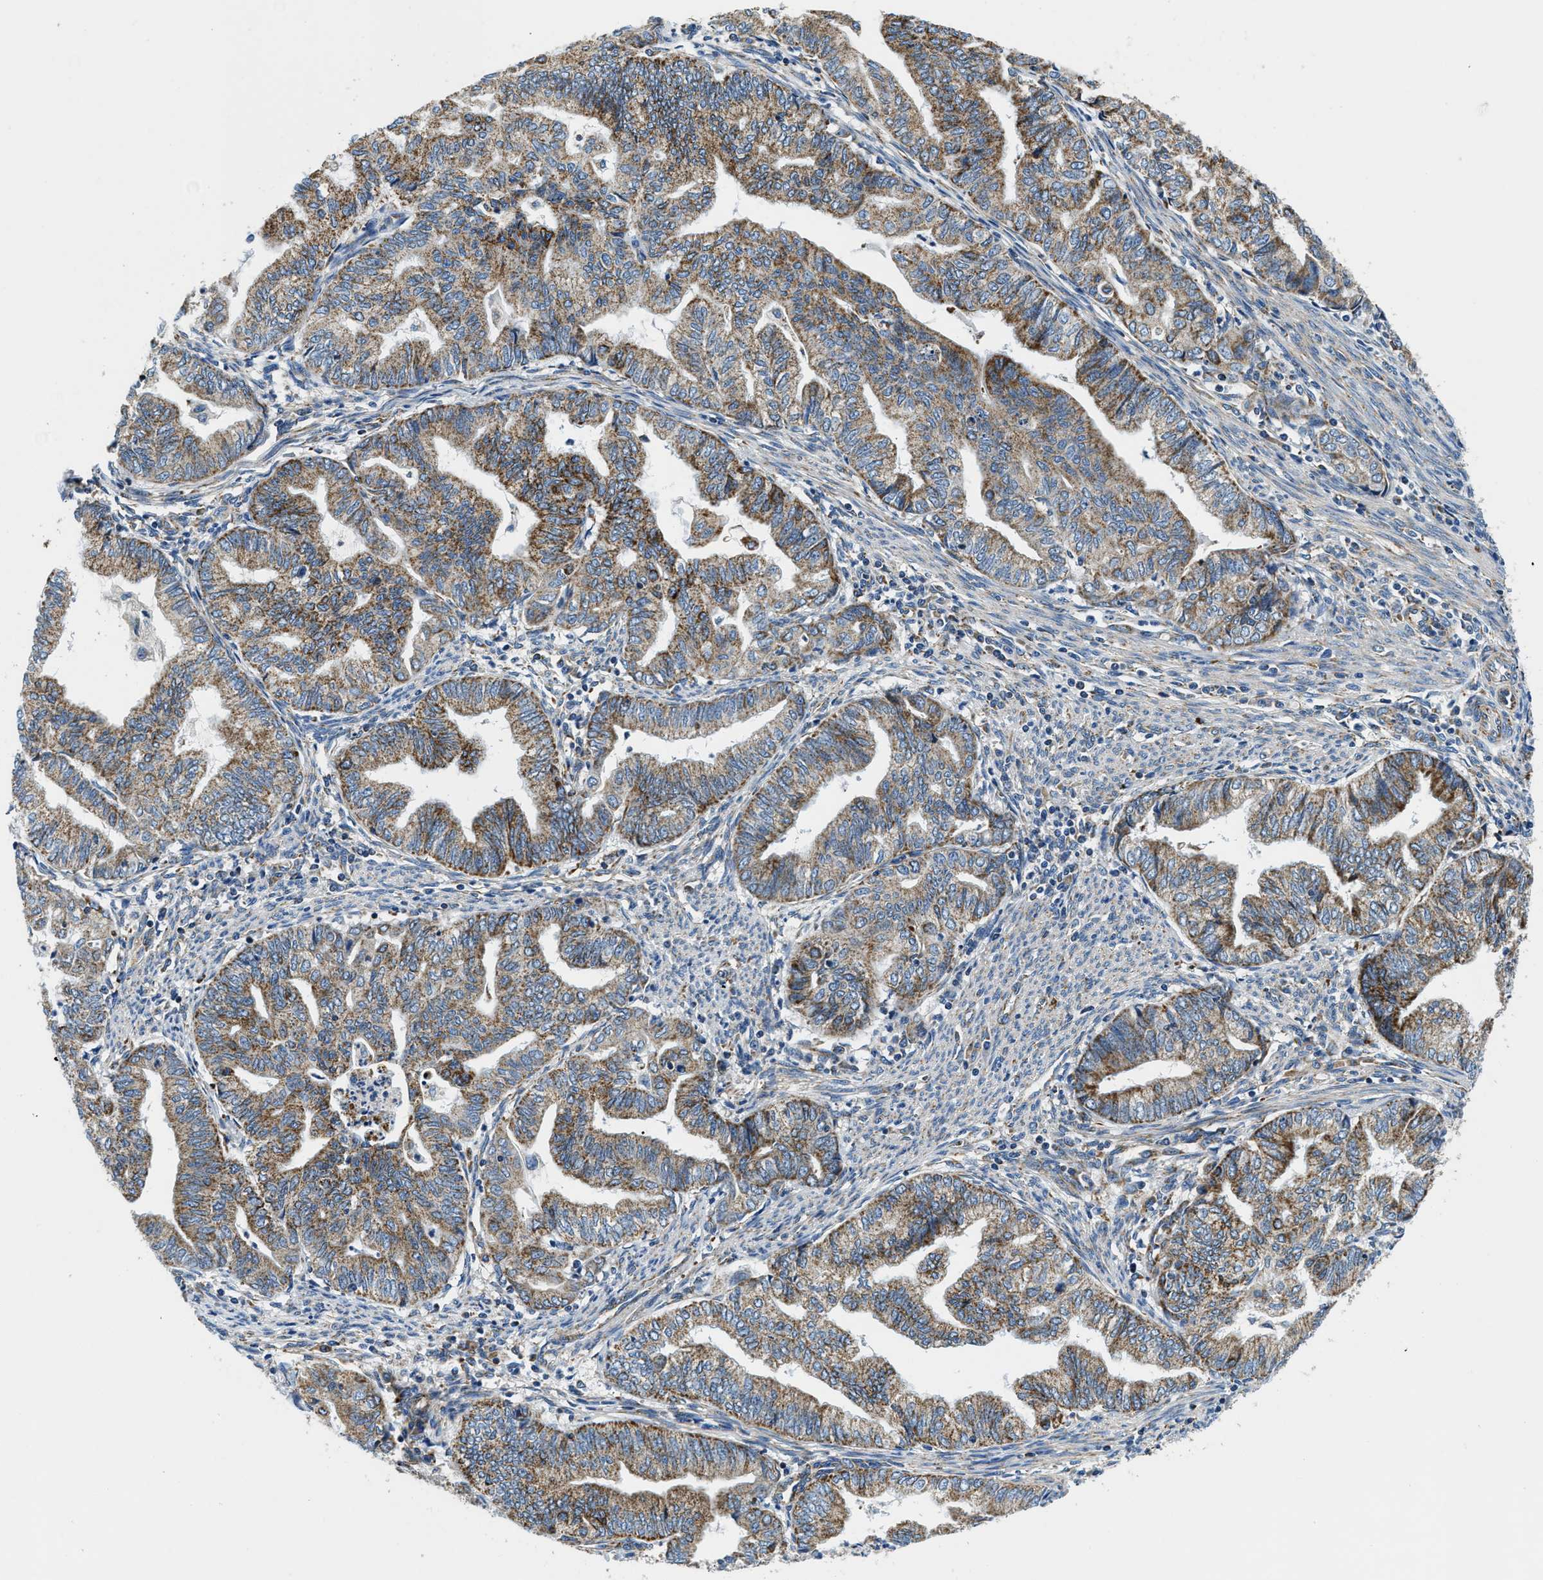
{"staining": {"intensity": "moderate", "quantity": ">75%", "location": "cytoplasmic/membranous"}, "tissue": "endometrial cancer", "cell_type": "Tumor cells", "image_type": "cancer", "snomed": [{"axis": "morphology", "description": "Adenocarcinoma, NOS"}, {"axis": "topography", "description": "Endometrium"}], "caption": "Immunohistochemical staining of endometrial cancer (adenocarcinoma) shows moderate cytoplasmic/membranous protein expression in about >75% of tumor cells.", "gene": "SAMD4B", "patient": {"sex": "female", "age": 79}}